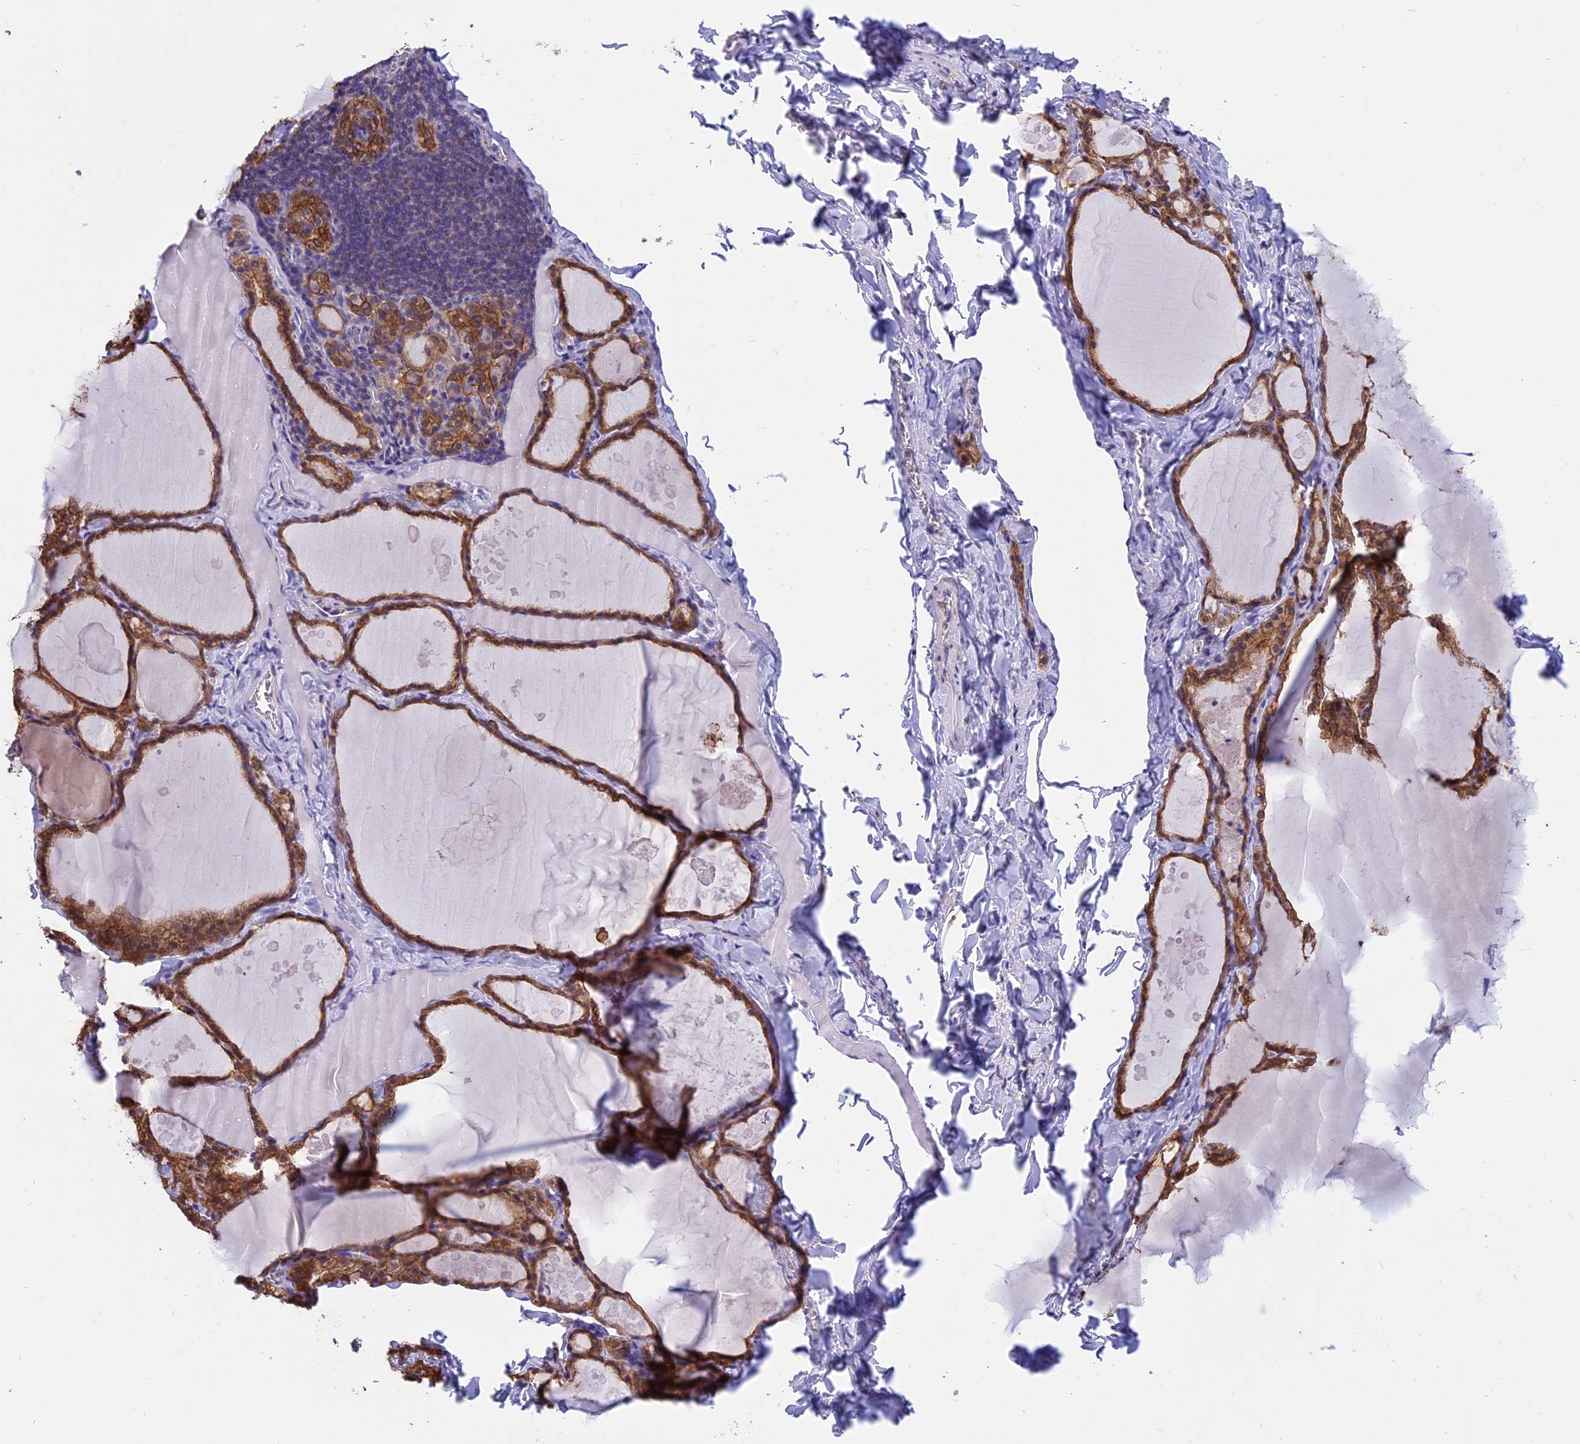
{"staining": {"intensity": "strong", "quantity": ">75%", "location": "cytoplasmic/membranous,nuclear"}, "tissue": "thyroid gland", "cell_type": "Glandular cells", "image_type": "normal", "snomed": [{"axis": "morphology", "description": "Normal tissue, NOS"}, {"axis": "topography", "description": "Thyroid gland"}], "caption": "This photomicrograph demonstrates immunohistochemistry (IHC) staining of unremarkable human thyroid gland, with high strong cytoplasmic/membranous,nuclear expression in about >75% of glandular cells.", "gene": "STUB1", "patient": {"sex": "male", "age": 56}}